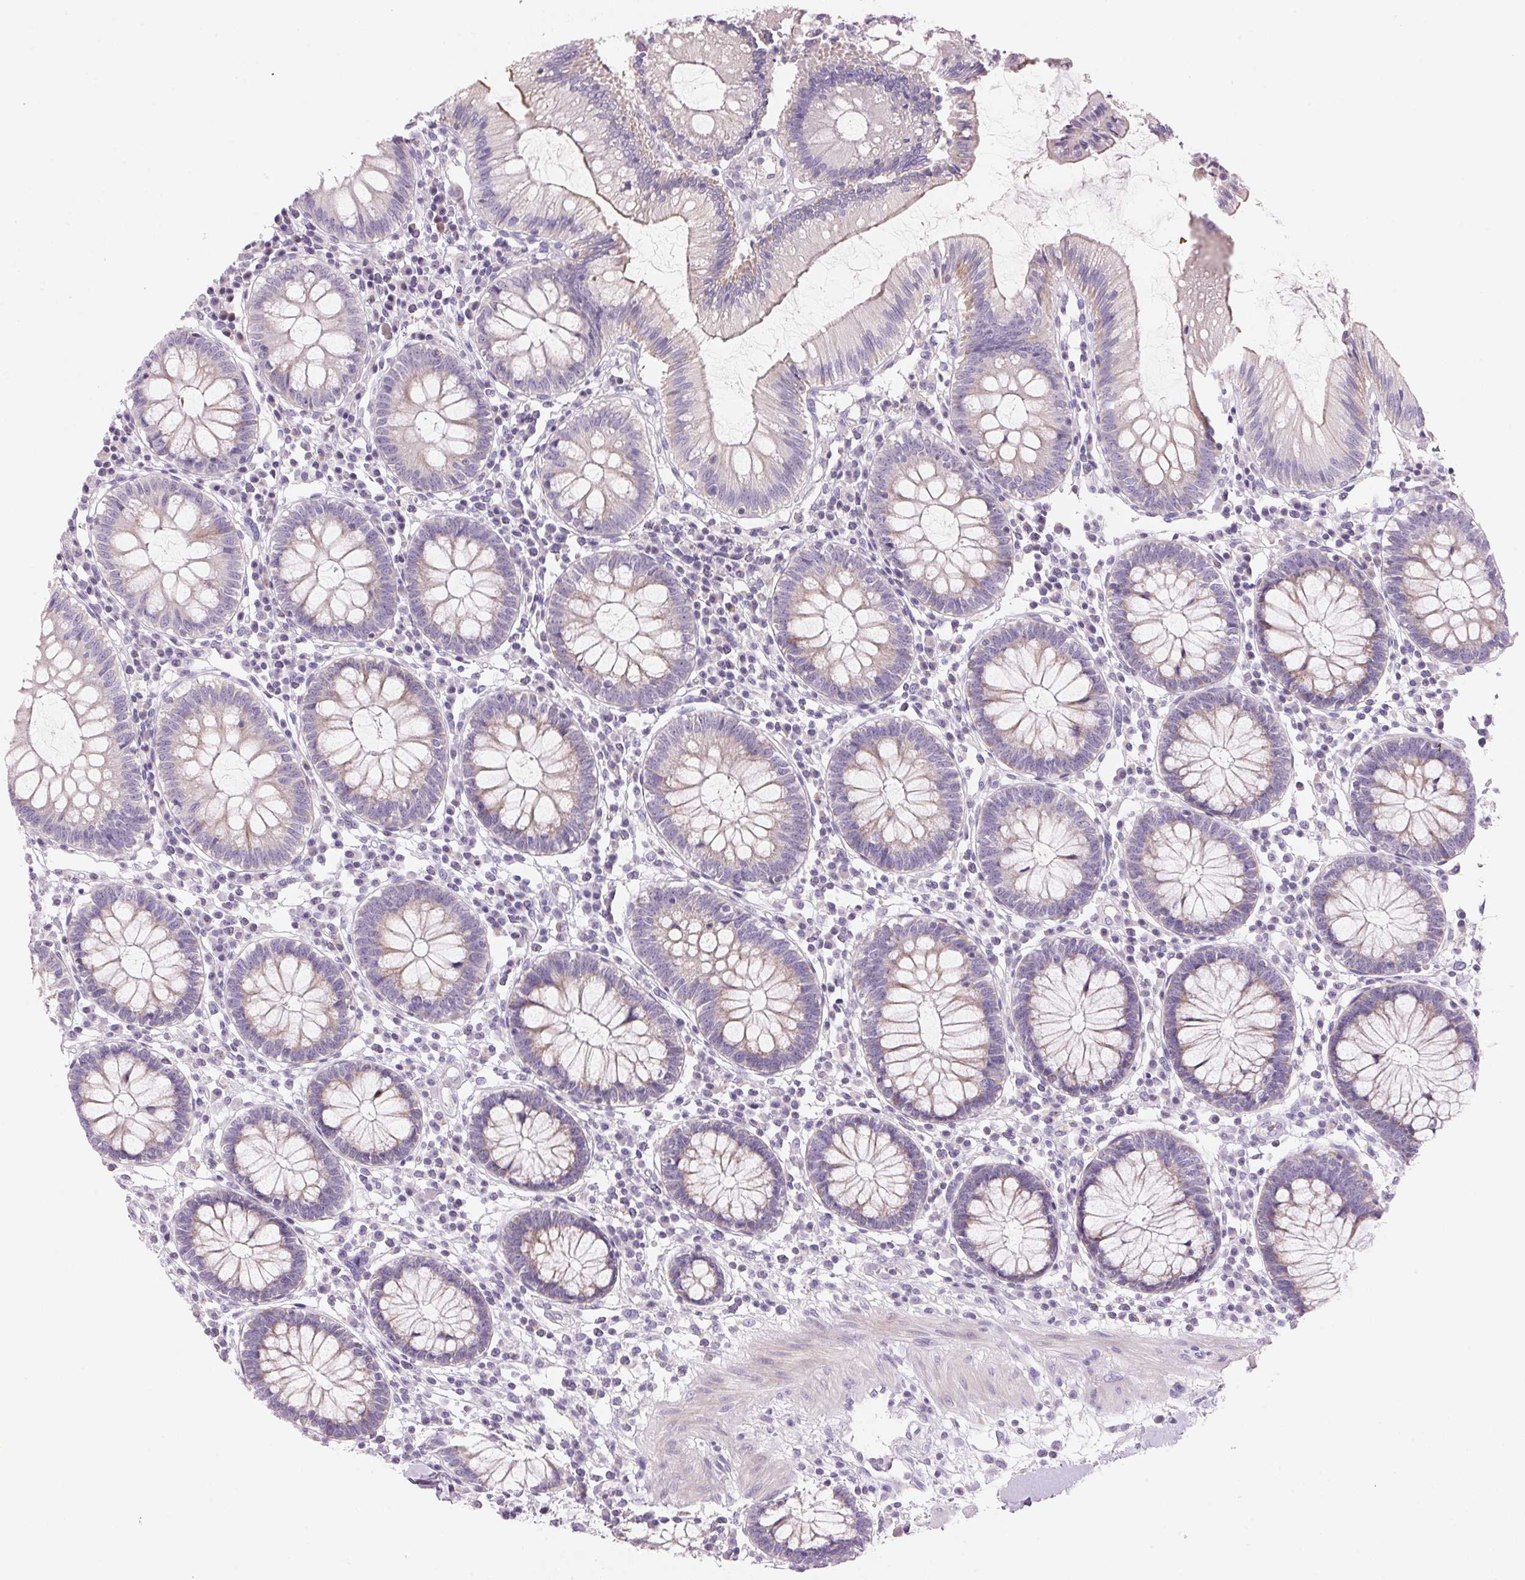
{"staining": {"intensity": "negative", "quantity": "none", "location": "none"}, "tissue": "colon", "cell_type": "Endothelial cells", "image_type": "normal", "snomed": [{"axis": "morphology", "description": "Normal tissue, NOS"}, {"axis": "morphology", "description": "Adenocarcinoma, NOS"}, {"axis": "topography", "description": "Colon"}], "caption": "Immunohistochemical staining of normal colon demonstrates no significant expression in endothelial cells.", "gene": "CYP11B1", "patient": {"sex": "male", "age": 83}}